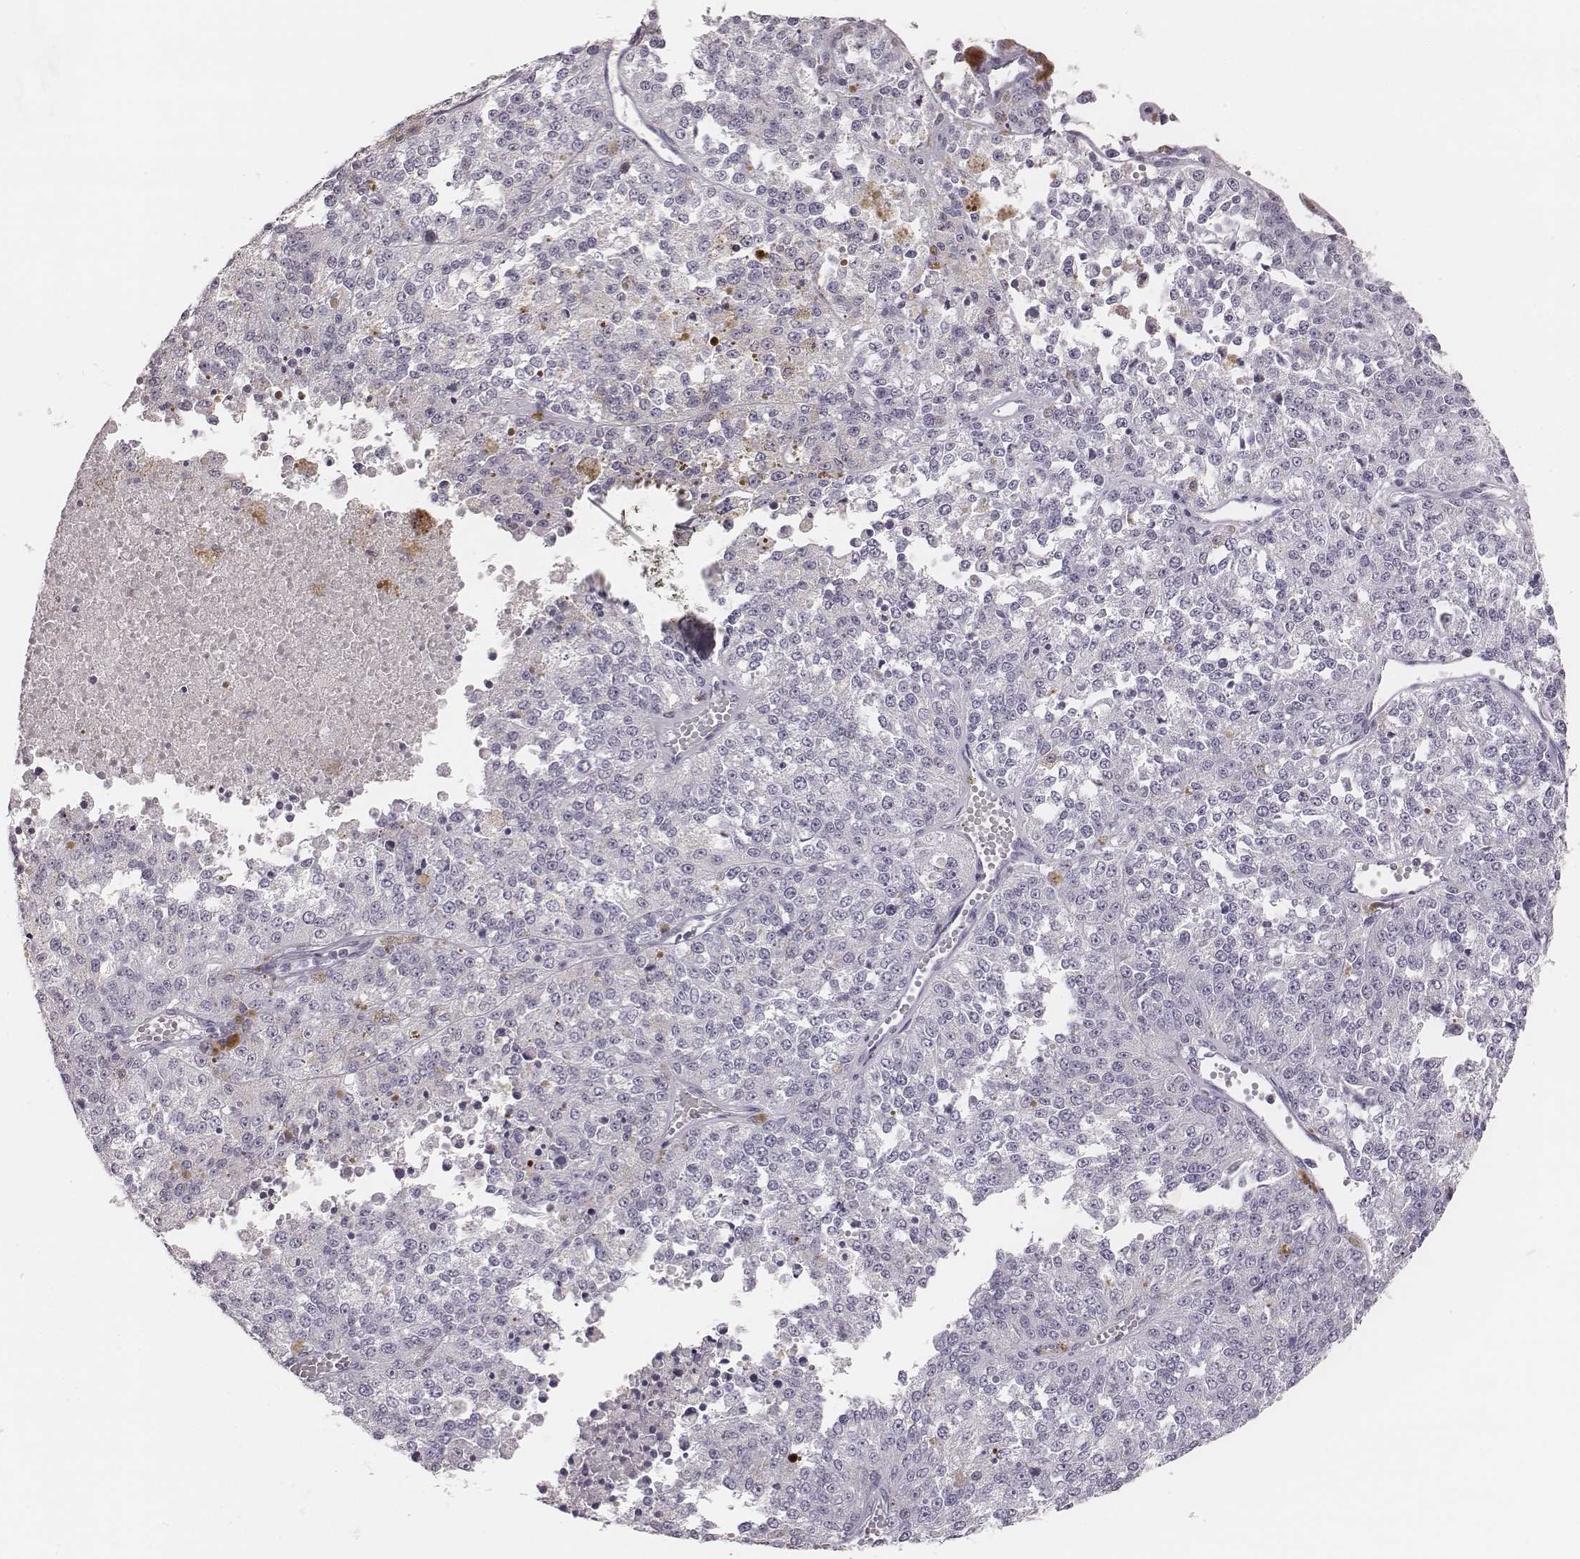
{"staining": {"intensity": "negative", "quantity": "none", "location": "none"}, "tissue": "melanoma", "cell_type": "Tumor cells", "image_type": "cancer", "snomed": [{"axis": "morphology", "description": "Malignant melanoma, Metastatic site"}, {"axis": "topography", "description": "Lymph node"}], "caption": "Immunohistochemistry (IHC) of human melanoma demonstrates no positivity in tumor cells.", "gene": "ZNF365", "patient": {"sex": "female", "age": 64}}